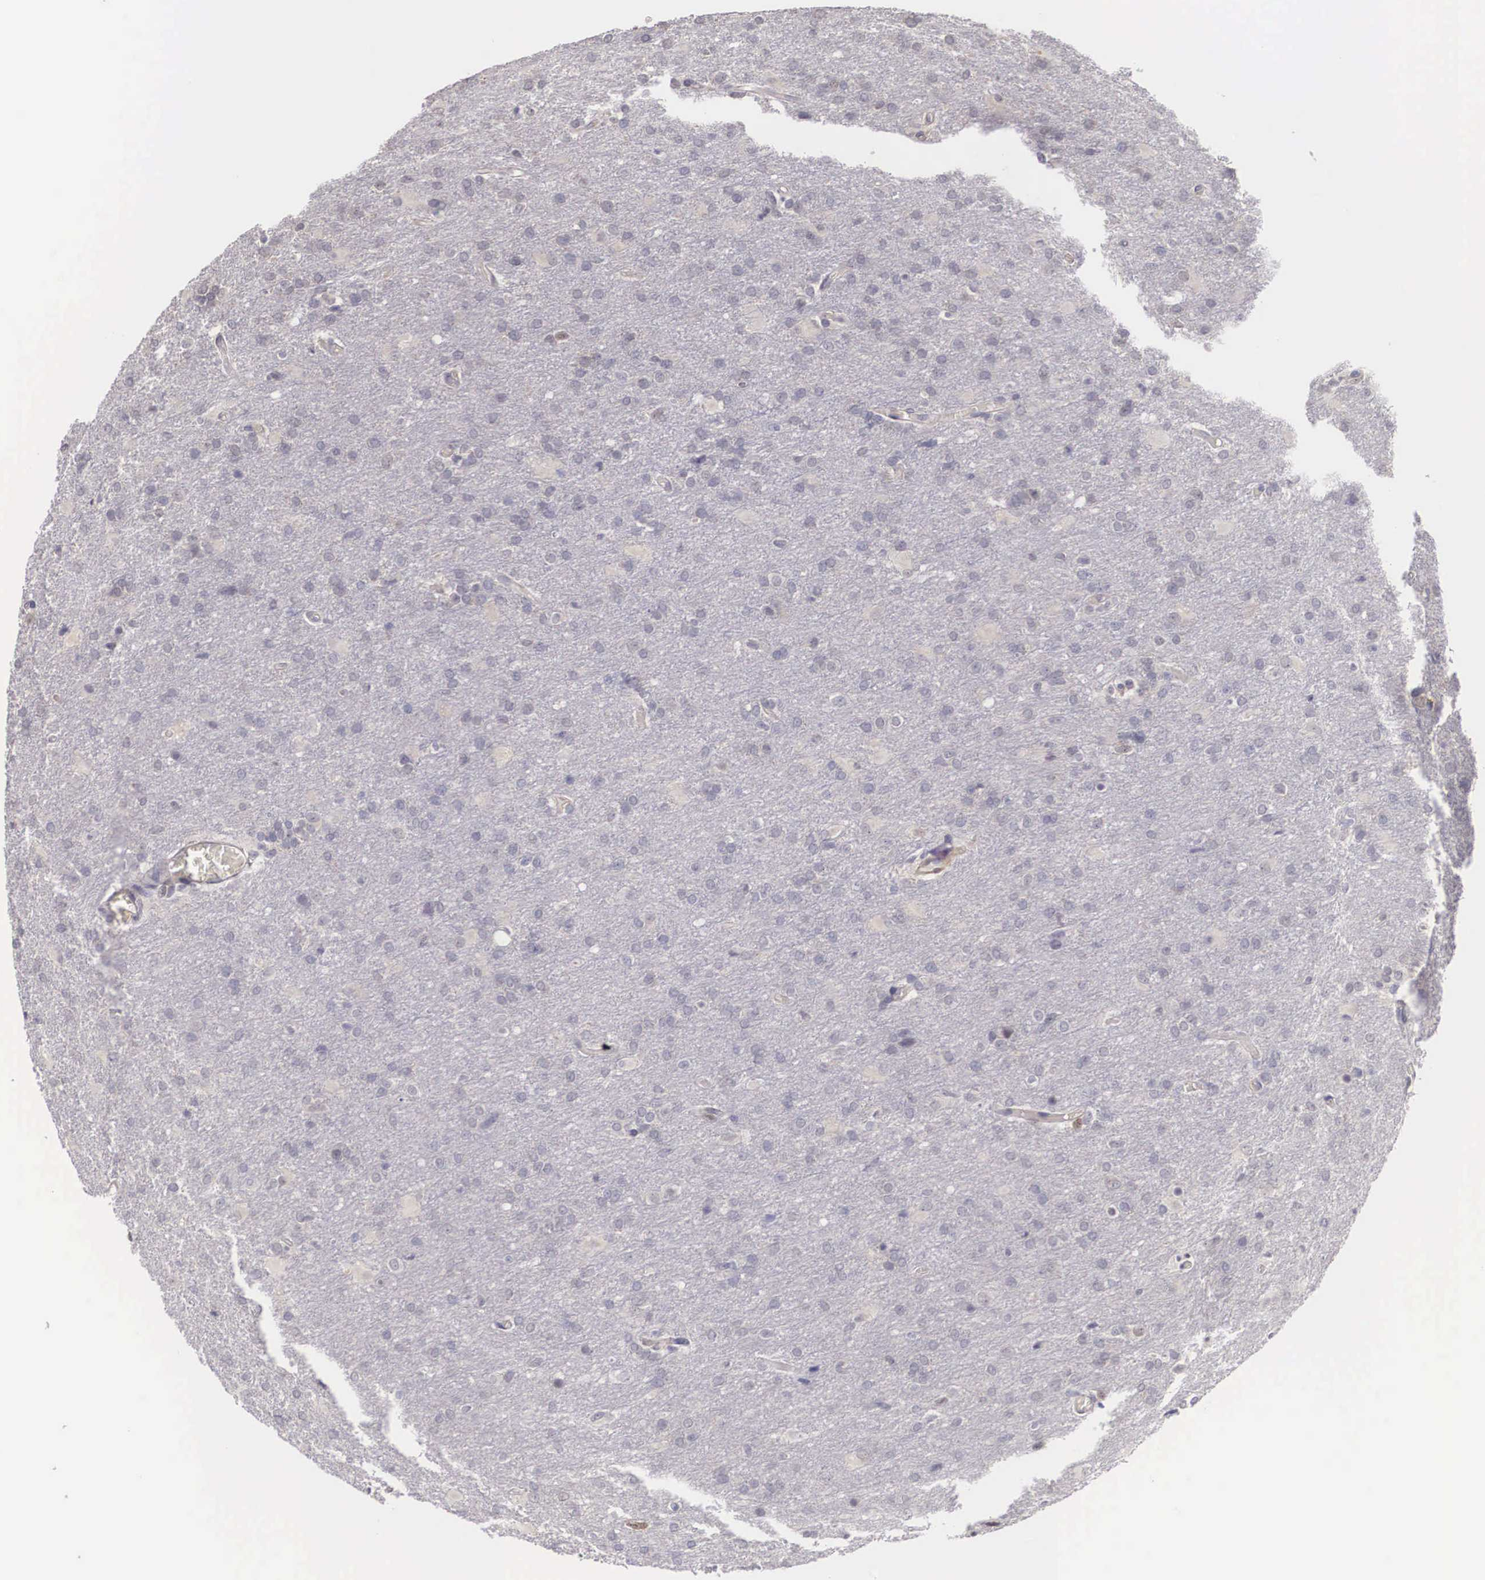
{"staining": {"intensity": "negative", "quantity": "none", "location": "none"}, "tissue": "glioma", "cell_type": "Tumor cells", "image_type": "cancer", "snomed": [{"axis": "morphology", "description": "Glioma, malignant, High grade"}, {"axis": "topography", "description": "Brain"}], "caption": "DAB immunohistochemical staining of malignant high-grade glioma exhibits no significant staining in tumor cells. (DAB IHC, high magnification).", "gene": "ENOX2", "patient": {"sex": "male", "age": 68}}